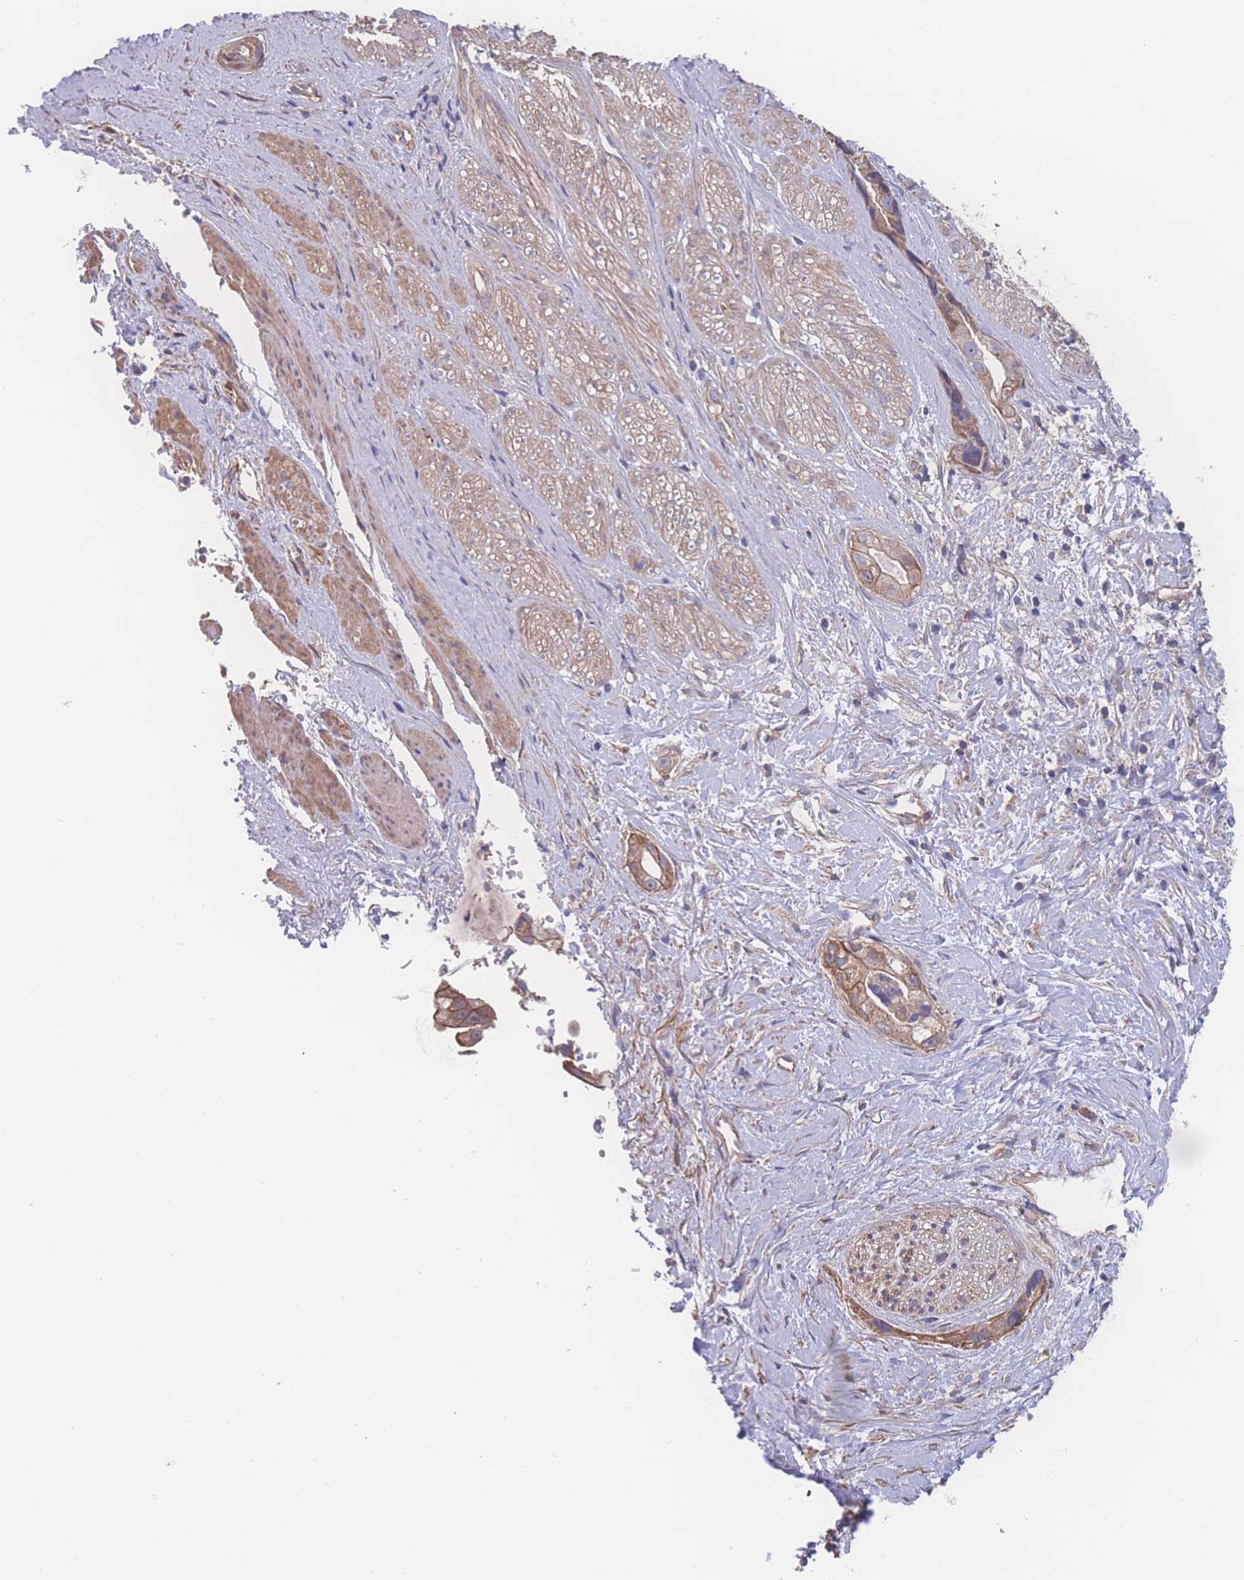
{"staining": {"intensity": "moderate", "quantity": ">75%", "location": "cytoplasmic/membranous"}, "tissue": "stomach cancer", "cell_type": "Tumor cells", "image_type": "cancer", "snomed": [{"axis": "morphology", "description": "Adenocarcinoma, NOS"}, {"axis": "topography", "description": "Stomach"}], "caption": "Adenocarcinoma (stomach) stained with a protein marker demonstrates moderate staining in tumor cells.", "gene": "CFAP97", "patient": {"sex": "male", "age": 55}}